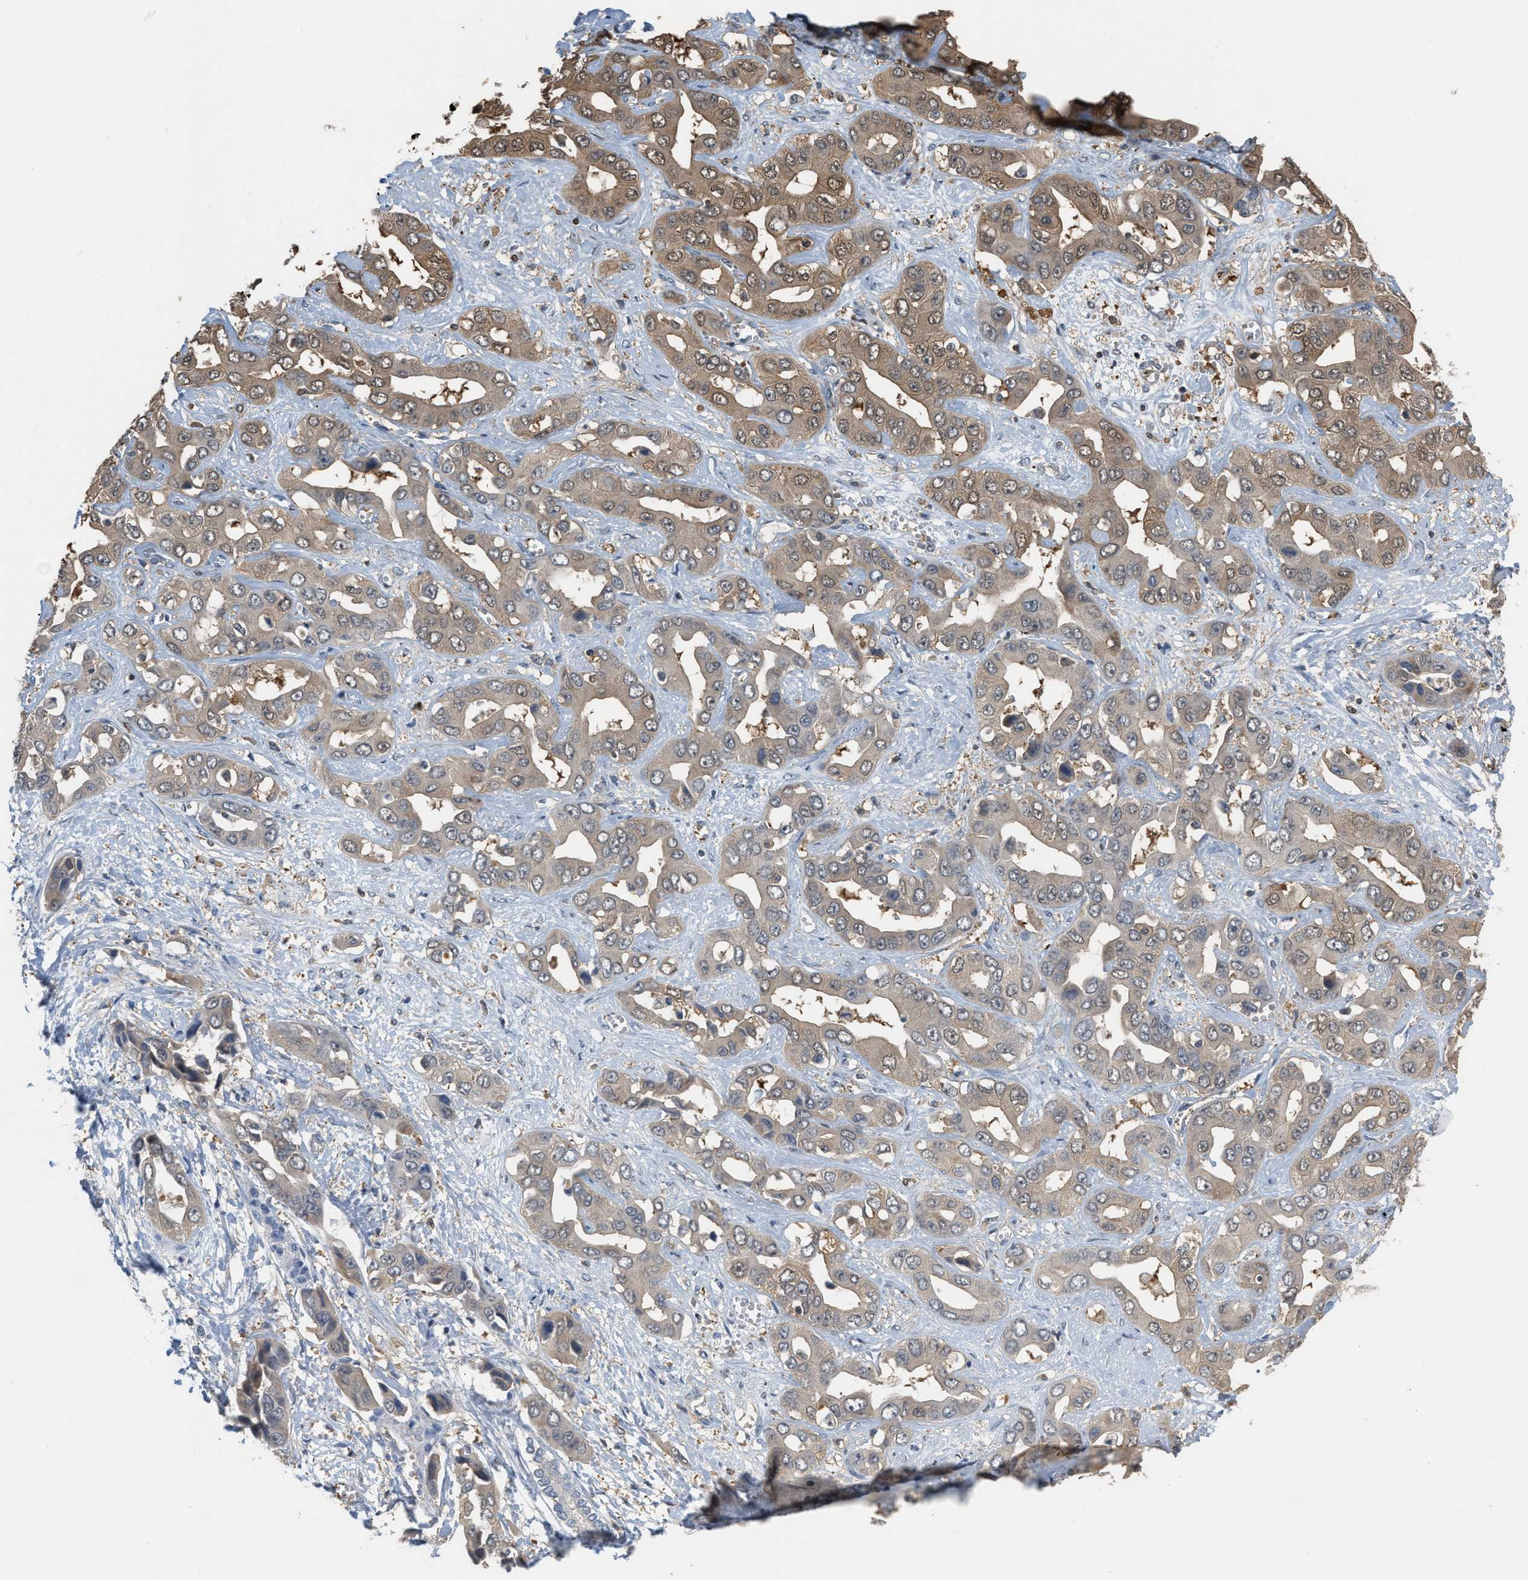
{"staining": {"intensity": "moderate", "quantity": ">75%", "location": "cytoplasmic/membranous"}, "tissue": "liver cancer", "cell_type": "Tumor cells", "image_type": "cancer", "snomed": [{"axis": "morphology", "description": "Cholangiocarcinoma"}, {"axis": "topography", "description": "Liver"}], "caption": "This is an image of IHC staining of cholangiocarcinoma (liver), which shows moderate positivity in the cytoplasmic/membranous of tumor cells.", "gene": "MTPN", "patient": {"sex": "female", "age": 52}}